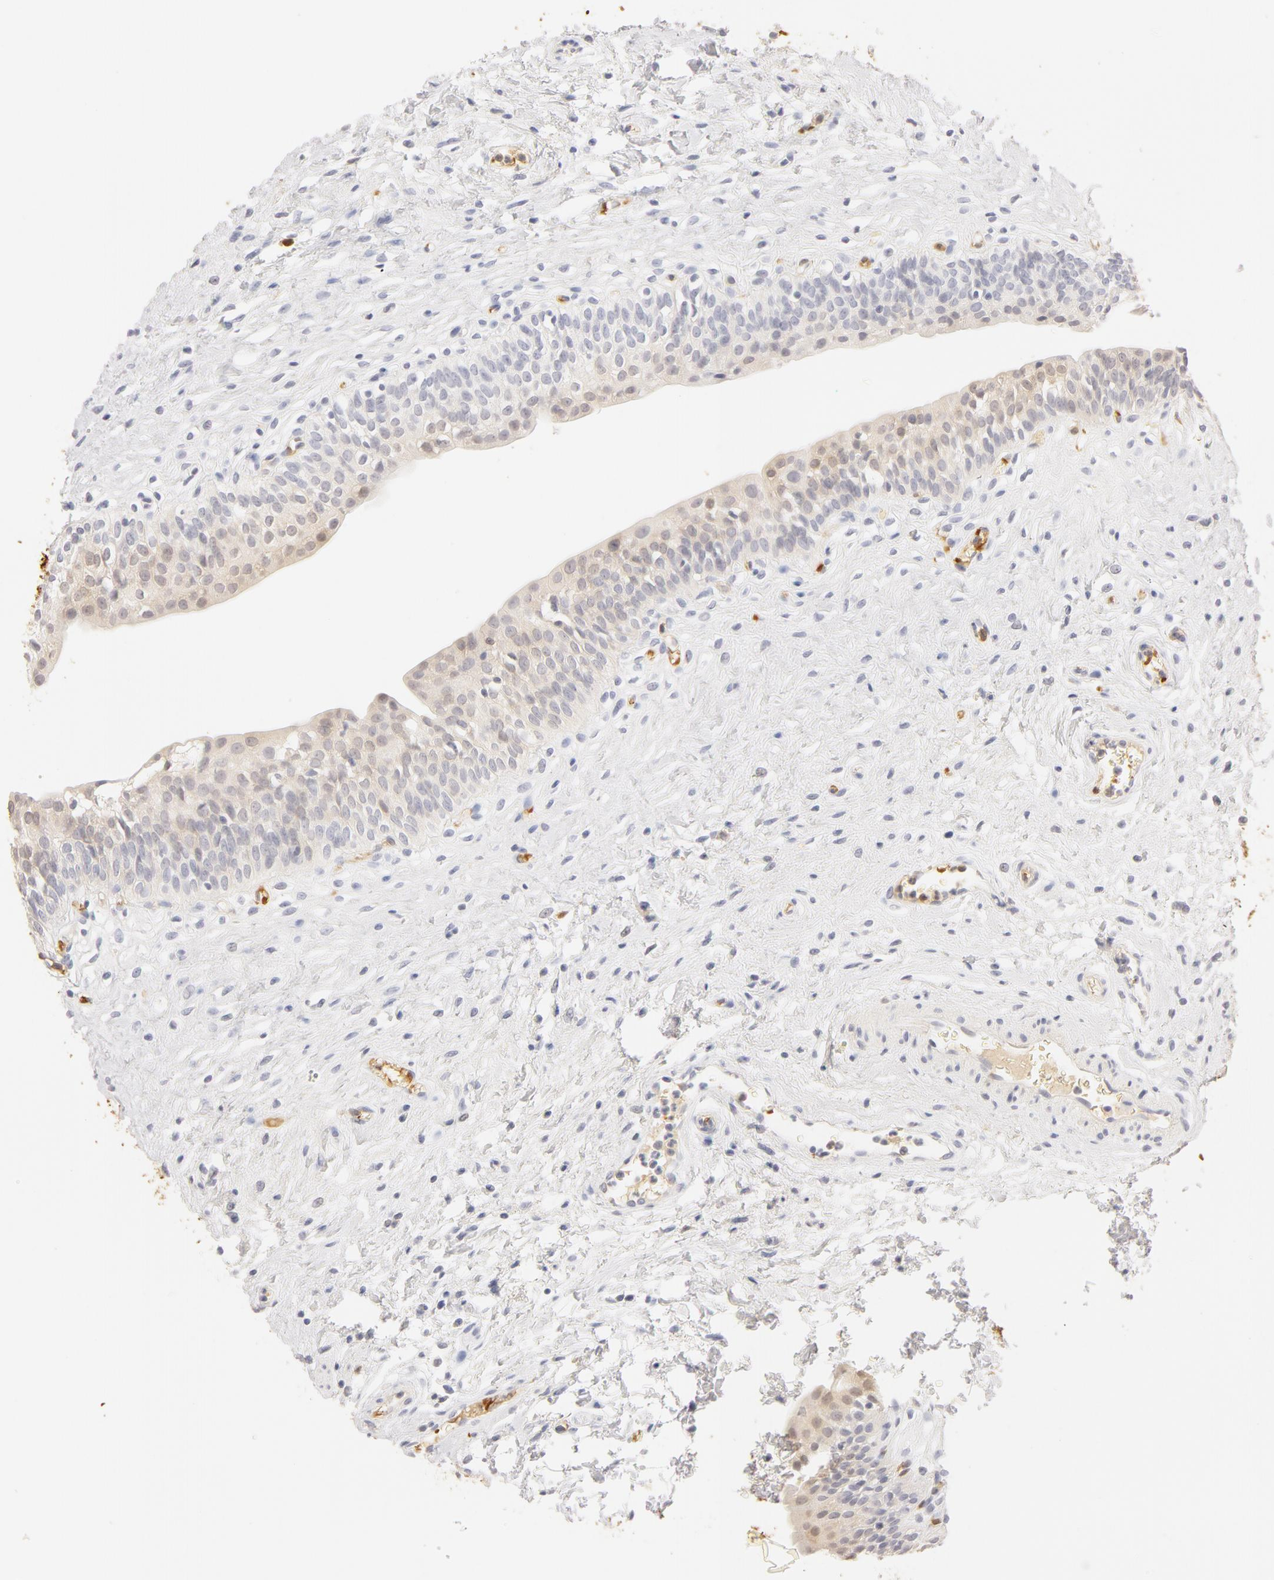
{"staining": {"intensity": "negative", "quantity": "none", "location": "none"}, "tissue": "urinary bladder", "cell_type": "Urothelial cells", "image_type": "normal", "snomed": [{"axis": "morphology", "description": "Adenocarcinoma, NOS"}, {"axis": "topography", "description": "Urinary bladder"}], "caption": "IHC of normal human urinary bladder exhibits no staining in urothelial cells.", "gene": "CA2", "patient": {"sex": "male", "age": 61}}